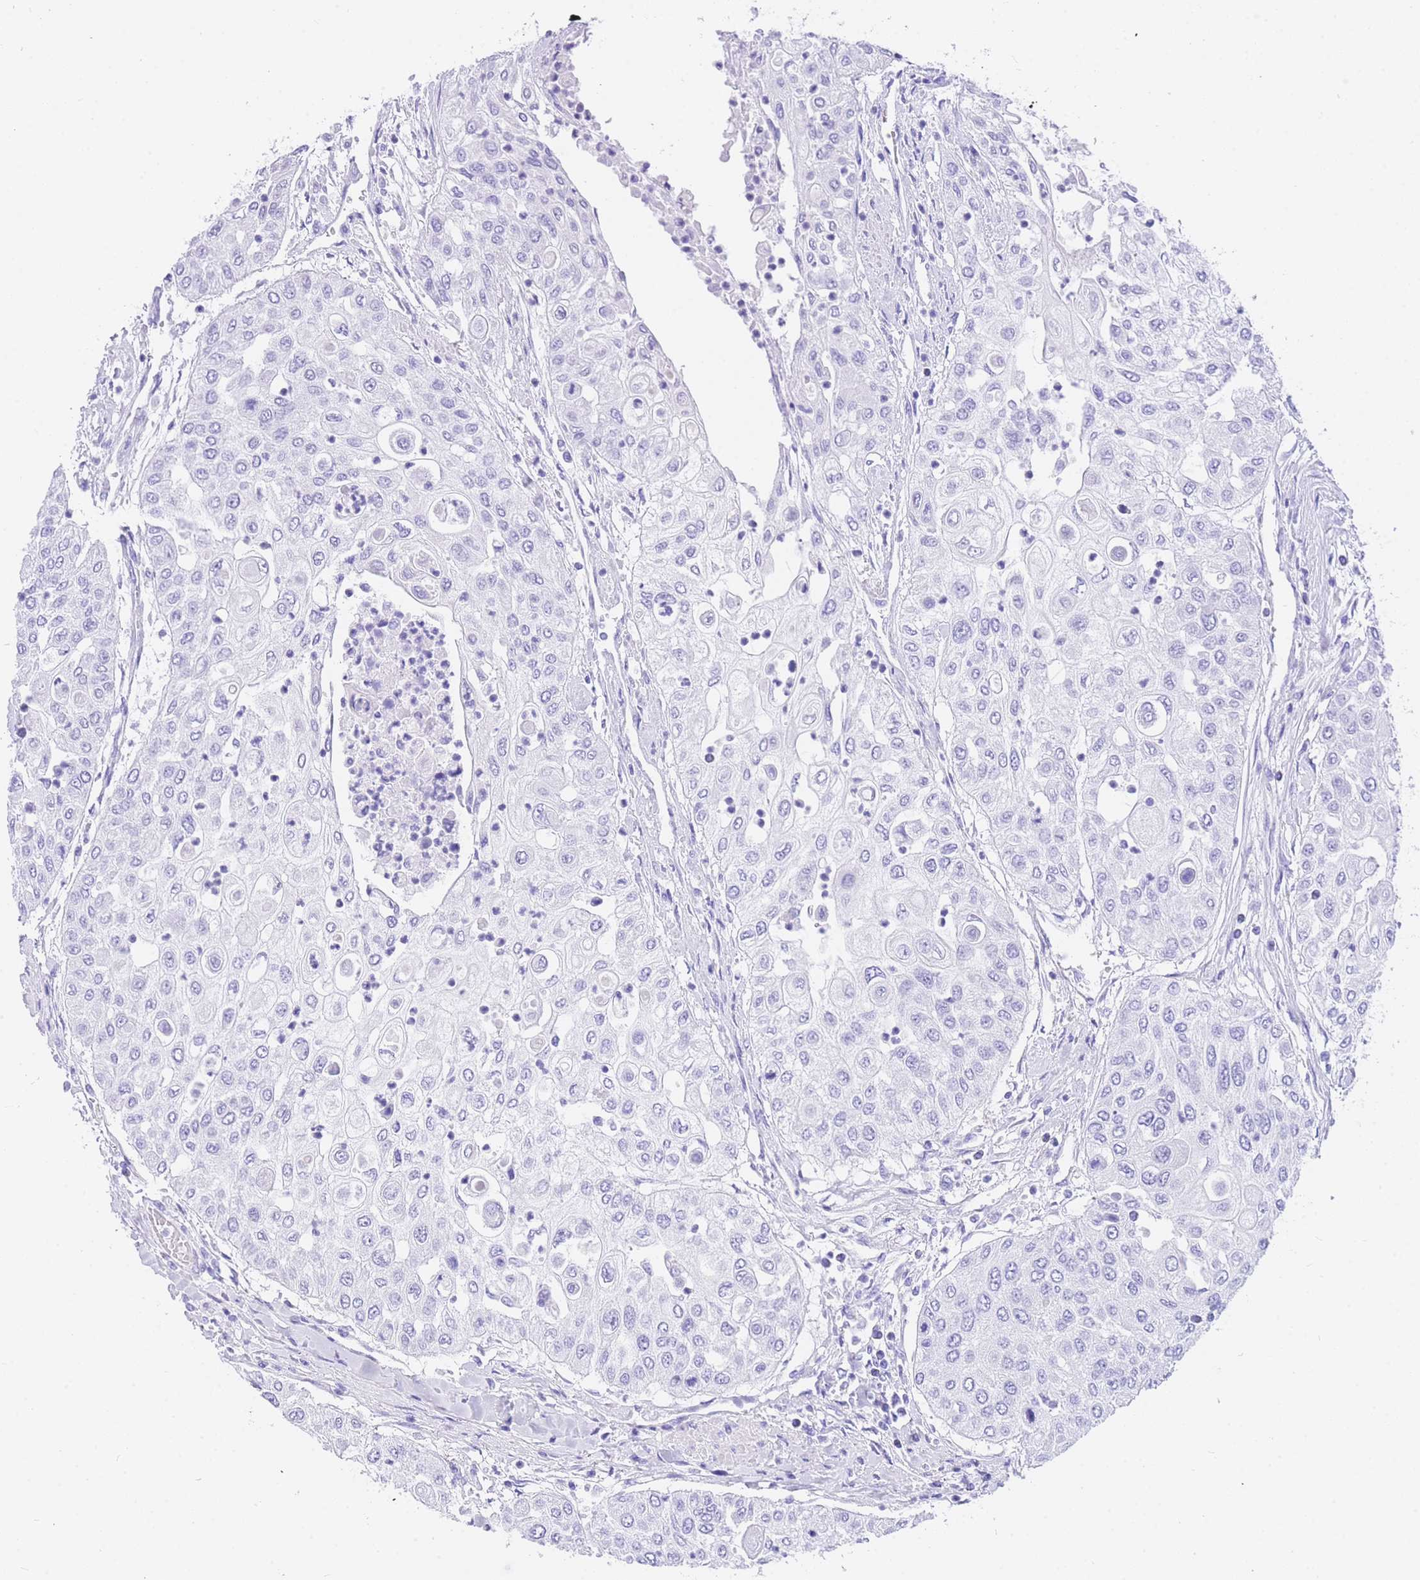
{"staining": {"intensity": "negative", "quantity": "none", "location": "none"}, "tissue": "urothelial cancer", "cell_type": "Tumor cells", "image_type": "cancer", "snomed": [{"axis": "morphology", "description": "Urothelial carcinoma, High grade"}, {"axis": "topography", "description": "Urinary bladder"}], "caption": "Tumor cells show no significant positivity in urothelial cancer. The staining is performed using DAB (3,3'-diaminobenzidine) brown chromogen with nuclei counter-stained in using hematoxylin.", "gene": "NKD2", "patient": {"sex": "female", "age": 79}}